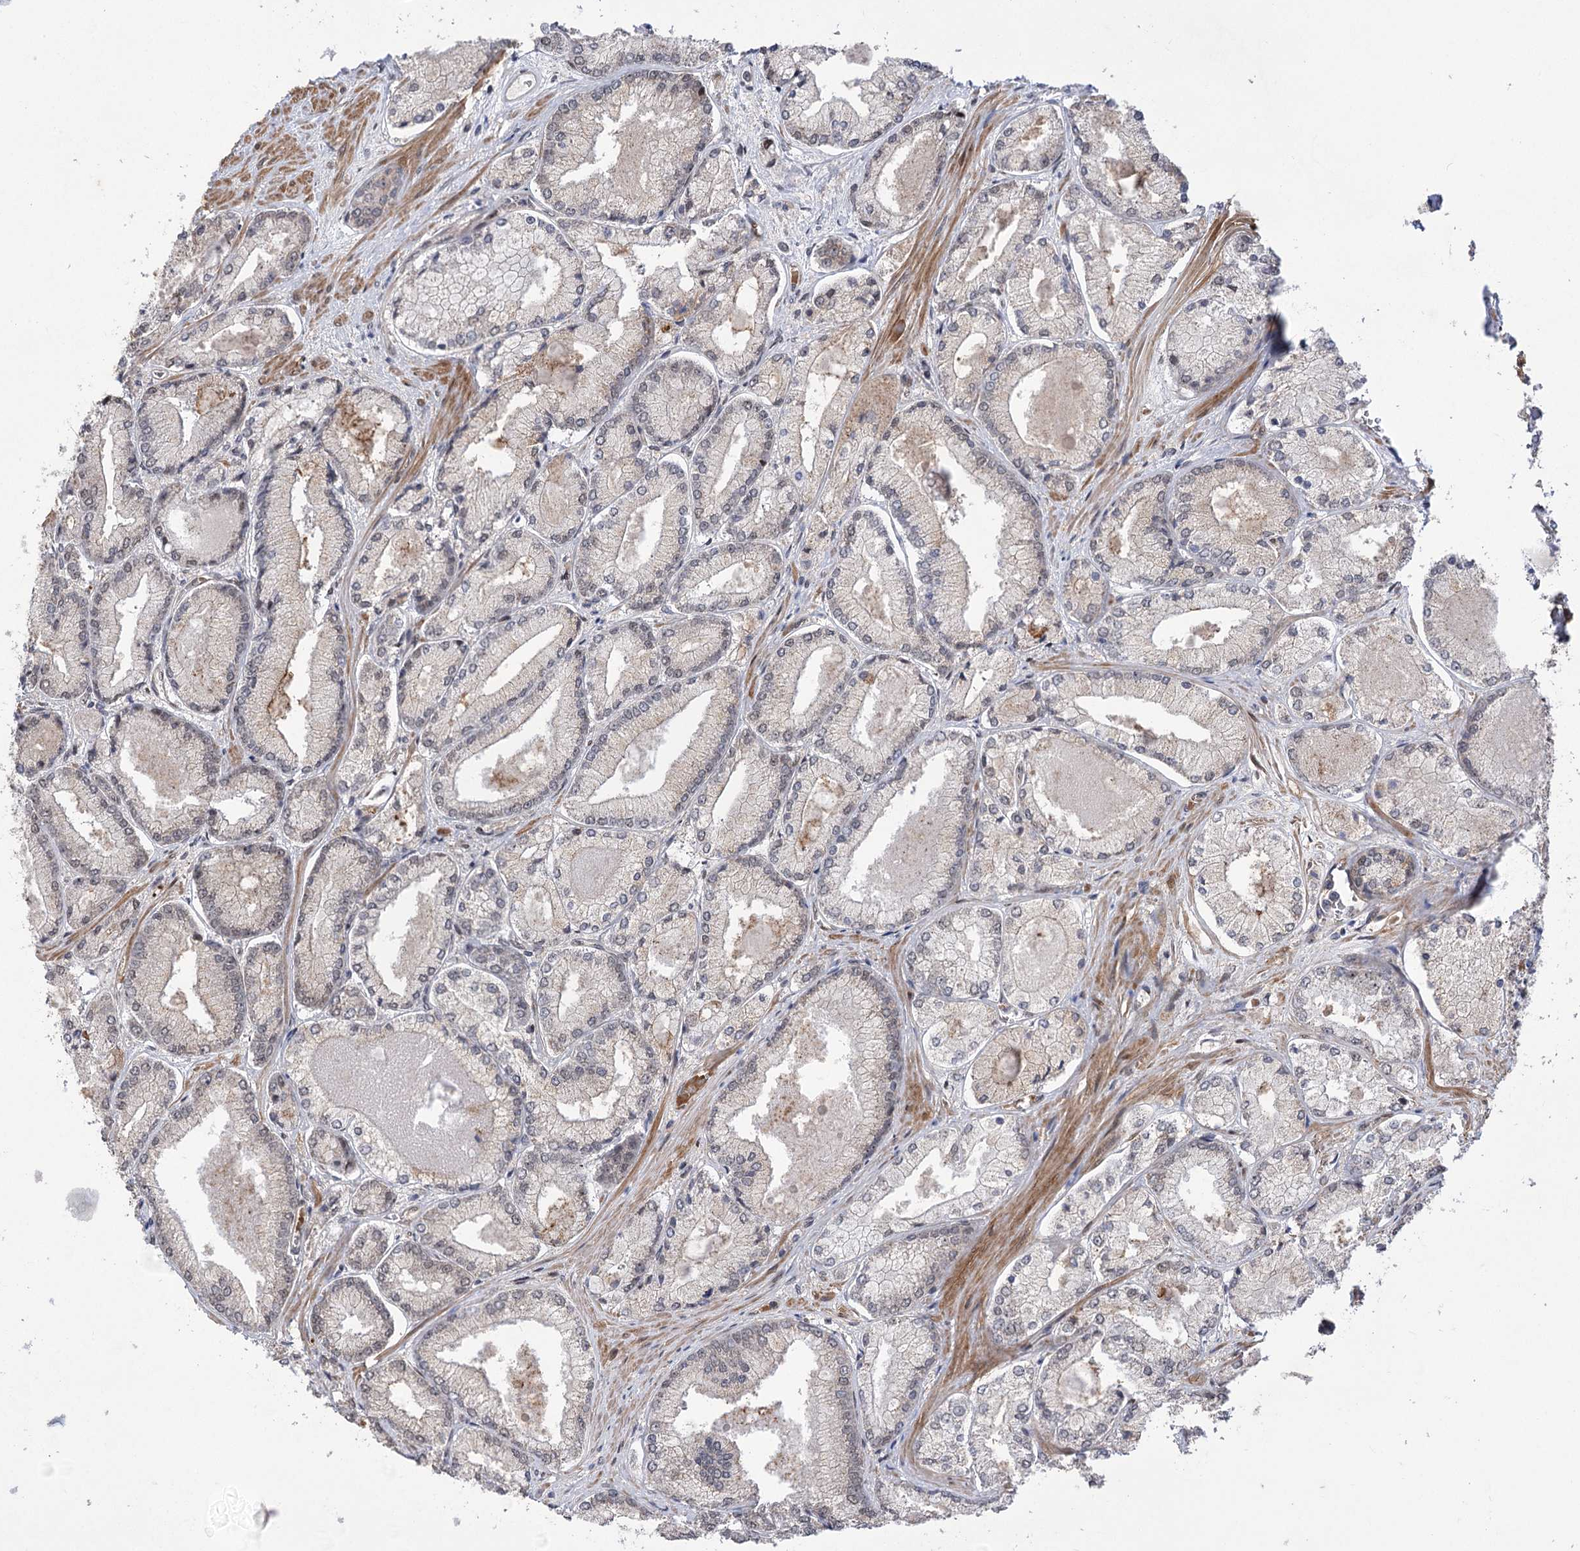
{"staining": {"intensity": "negative", "quantity": "none", "location": "none"}, "tissue": "prostate cancer", "cell_type": "Tumor cells", "image_type": "cancer", "snomed": [{"axis": "morphology", "description": "Adenocarcinoma, Low grade"}, {"axis": "topography", "description": "Prostate"}], "caption": "DAB immunohistochemical staining of prostate cancer (adenocarcinoma (low-grade)) exhibits no significant expression in tumor cells. The staining is performed using DAB brown chromogen with nuclei counter-stained in using hematoxylin.", "gene": "TENM2", "patient": {"sex": "male", "age": 74}}